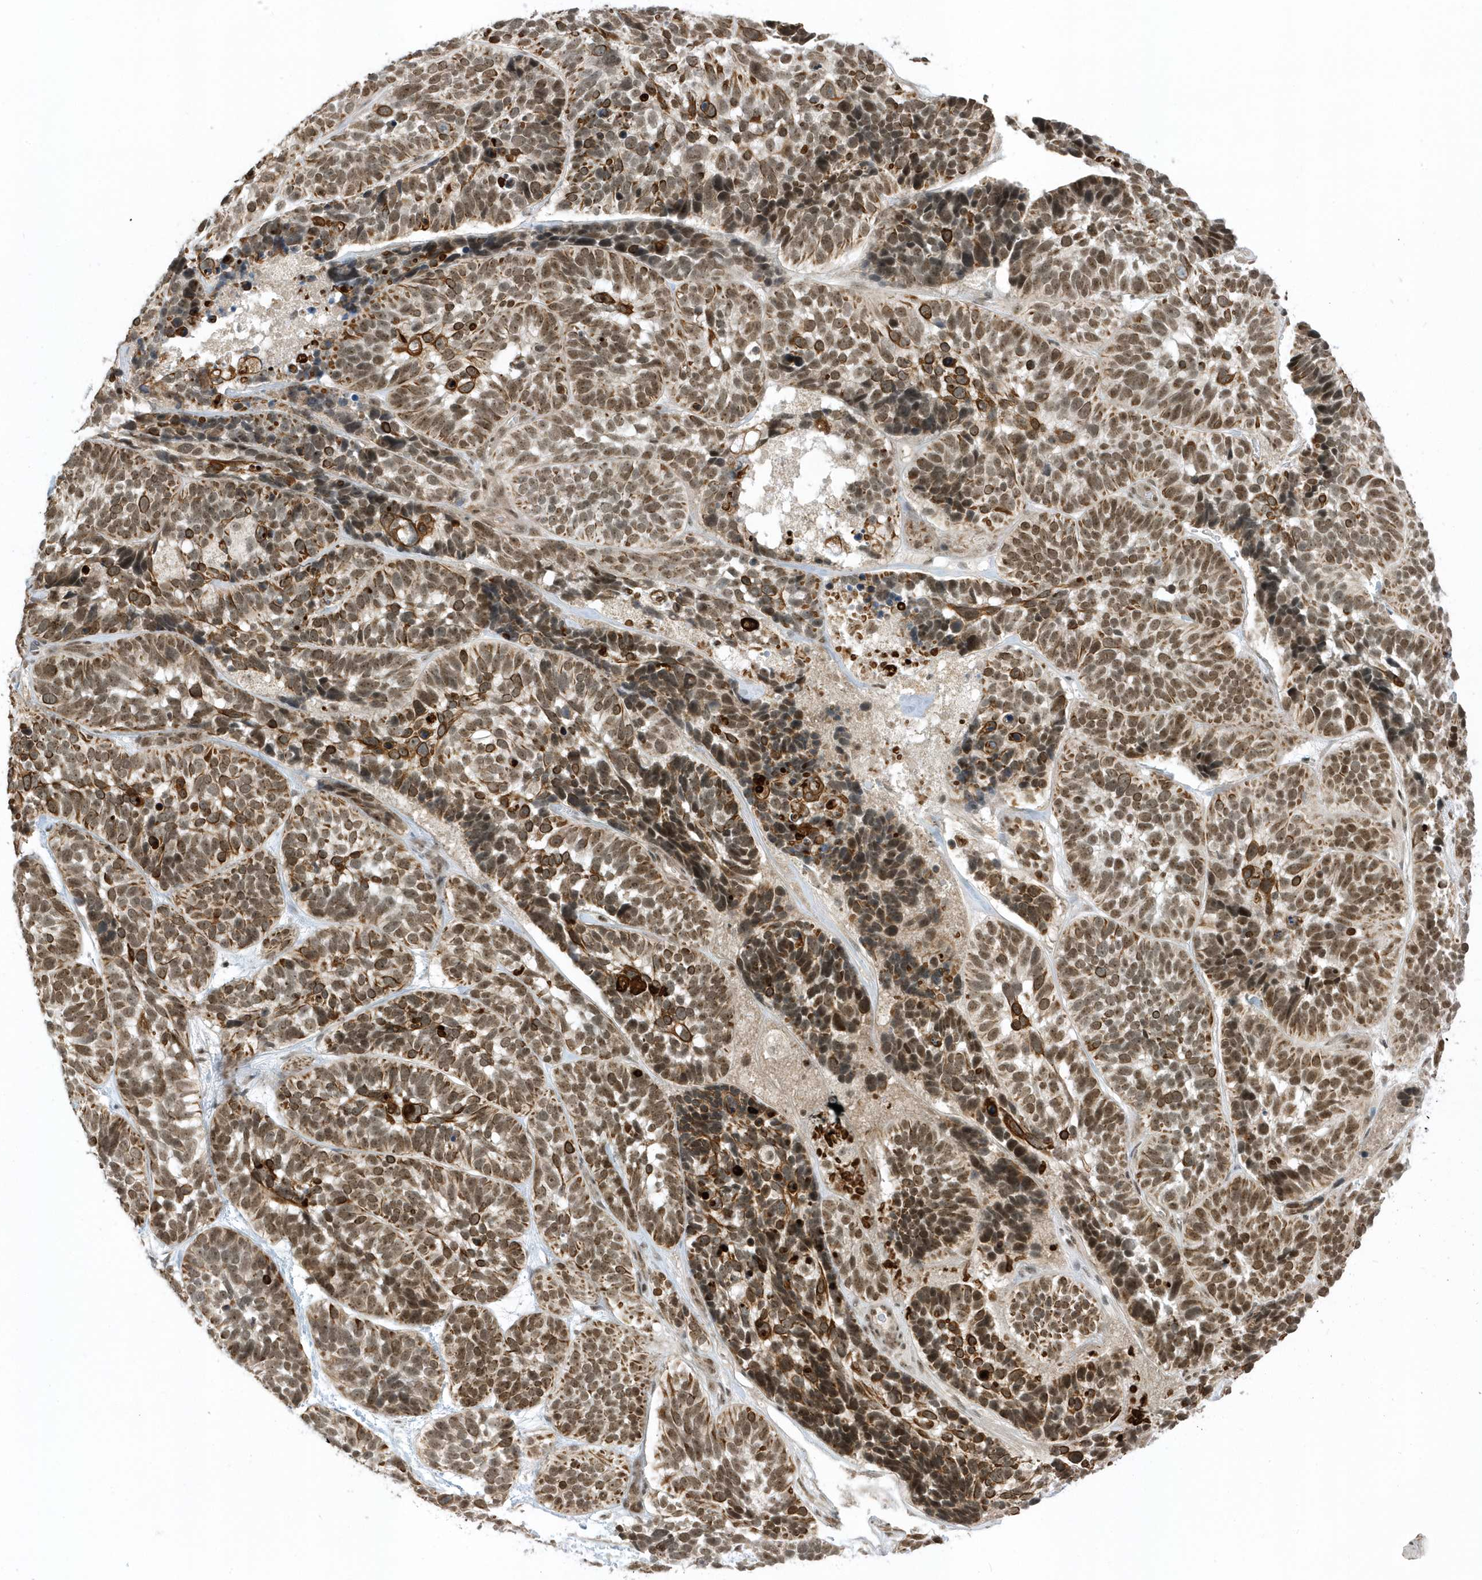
{"staining": {"intensity": "moderate", "quantity": ">75%", "location": "cytoplasmic/membranous,nuclear"}, "tissue": "skin cancer", "cell_type": "Tumor cells", "image_type": "cancer", "snomed": [{"axis": "morphology", "description": "Basal cell carcinoma"}, {"axis": "topography", "description": "Skin"}], "caption": "This histopathology image reveals IHC staining of human skin cancer (basal cell carcinoma), with medium moderate cytoplasmic/membranous and nuclear staining in approximately >75% of tumor cells.", "gene": "ZNF740", "patient": {"sex": "male", "age": 62}}